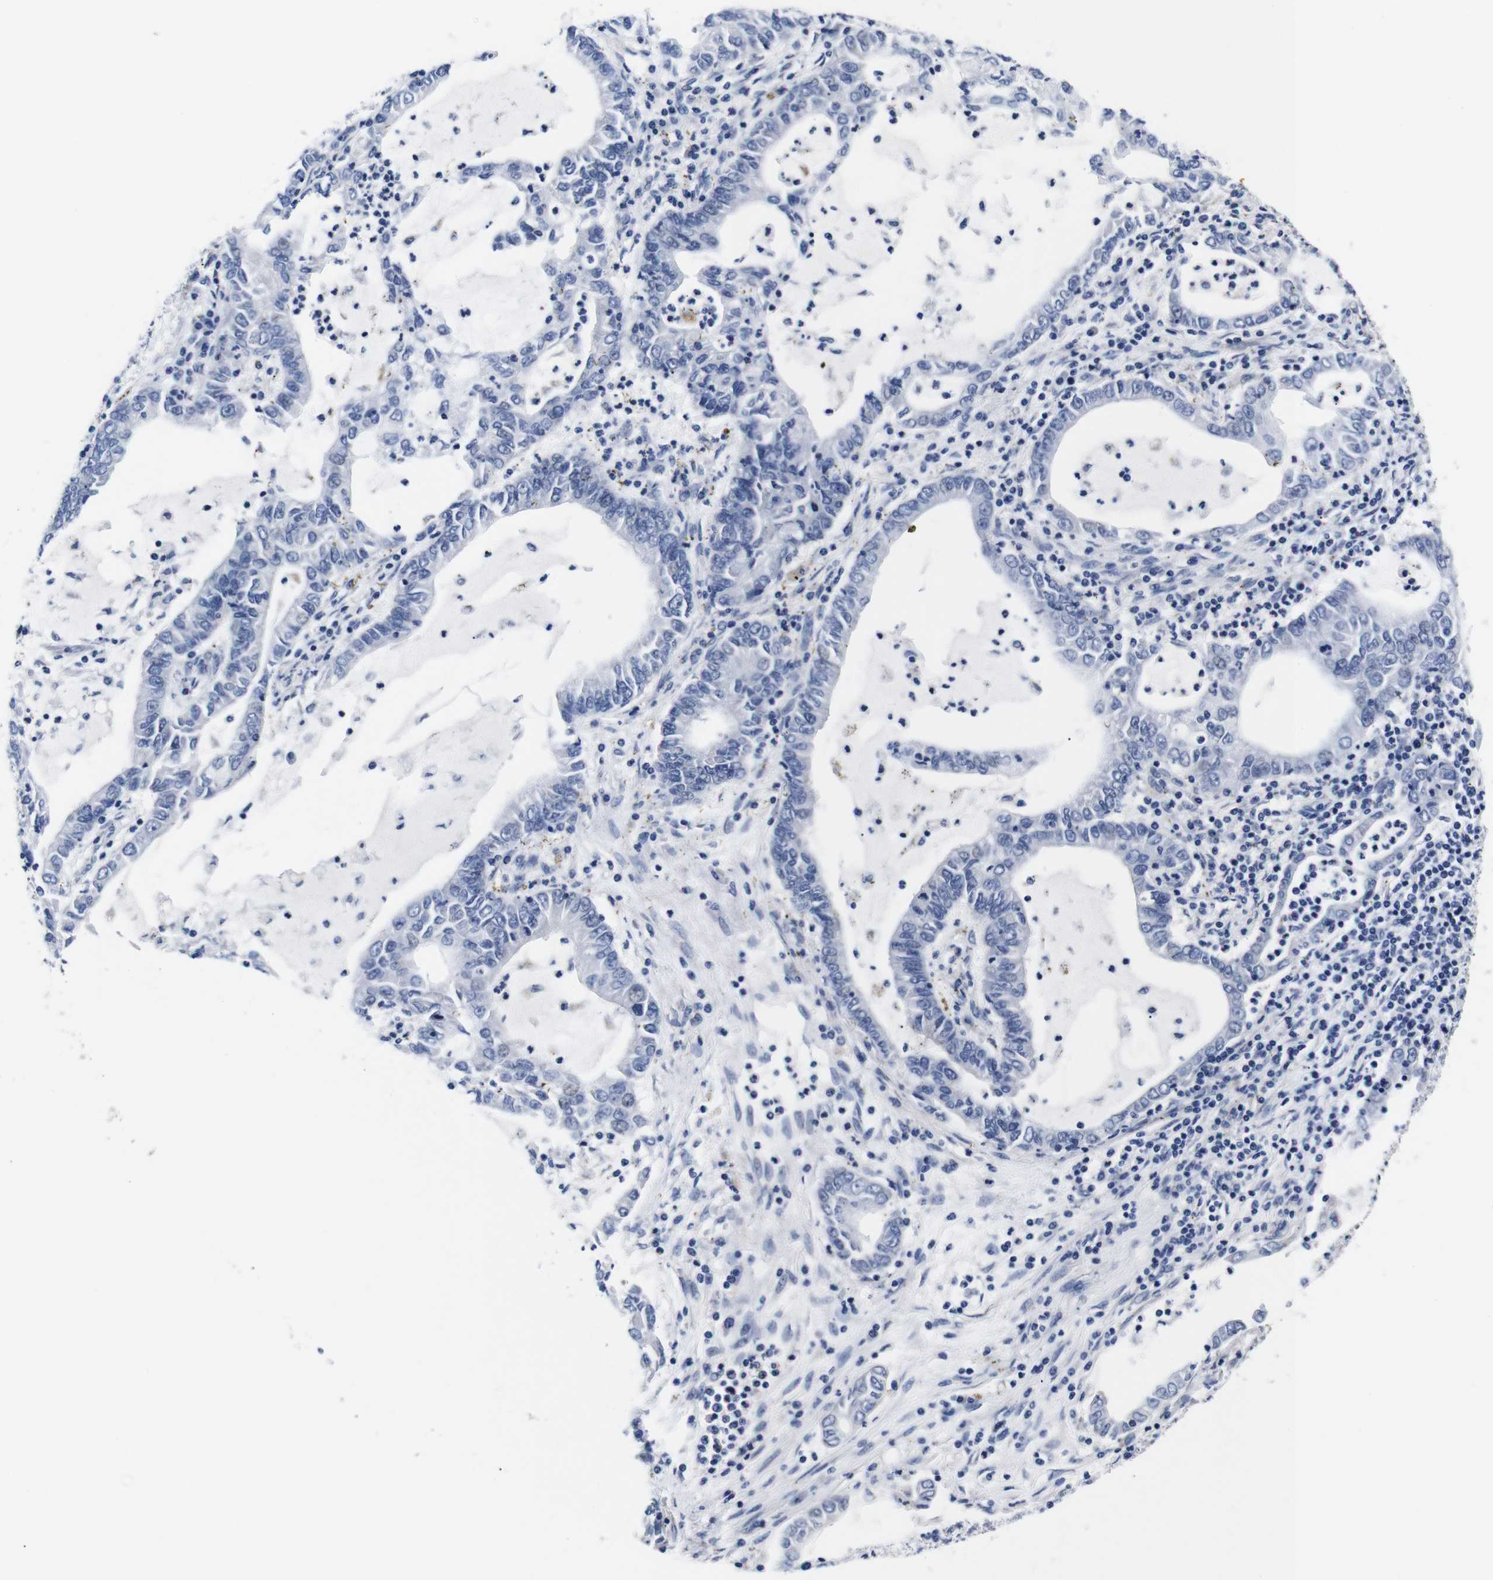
{"staining": {"intensity": "negative", "quantity": "none", "location": "none"}, "tissue": "lung cancer", "cell_type": "Tumor cells", "image_type": "cancer", "snomed": [{"axis": "morphology", "description": "Adenocarcinoma, NOS"}, {"axis": "topography", "description": "Lung"}], "caption": "The micrograph demonstrates no significant staining in tumor cells of lung adenocarcinoma.", "gene": "LRIG1", "patient": {"sex": "female", "age": 51}}